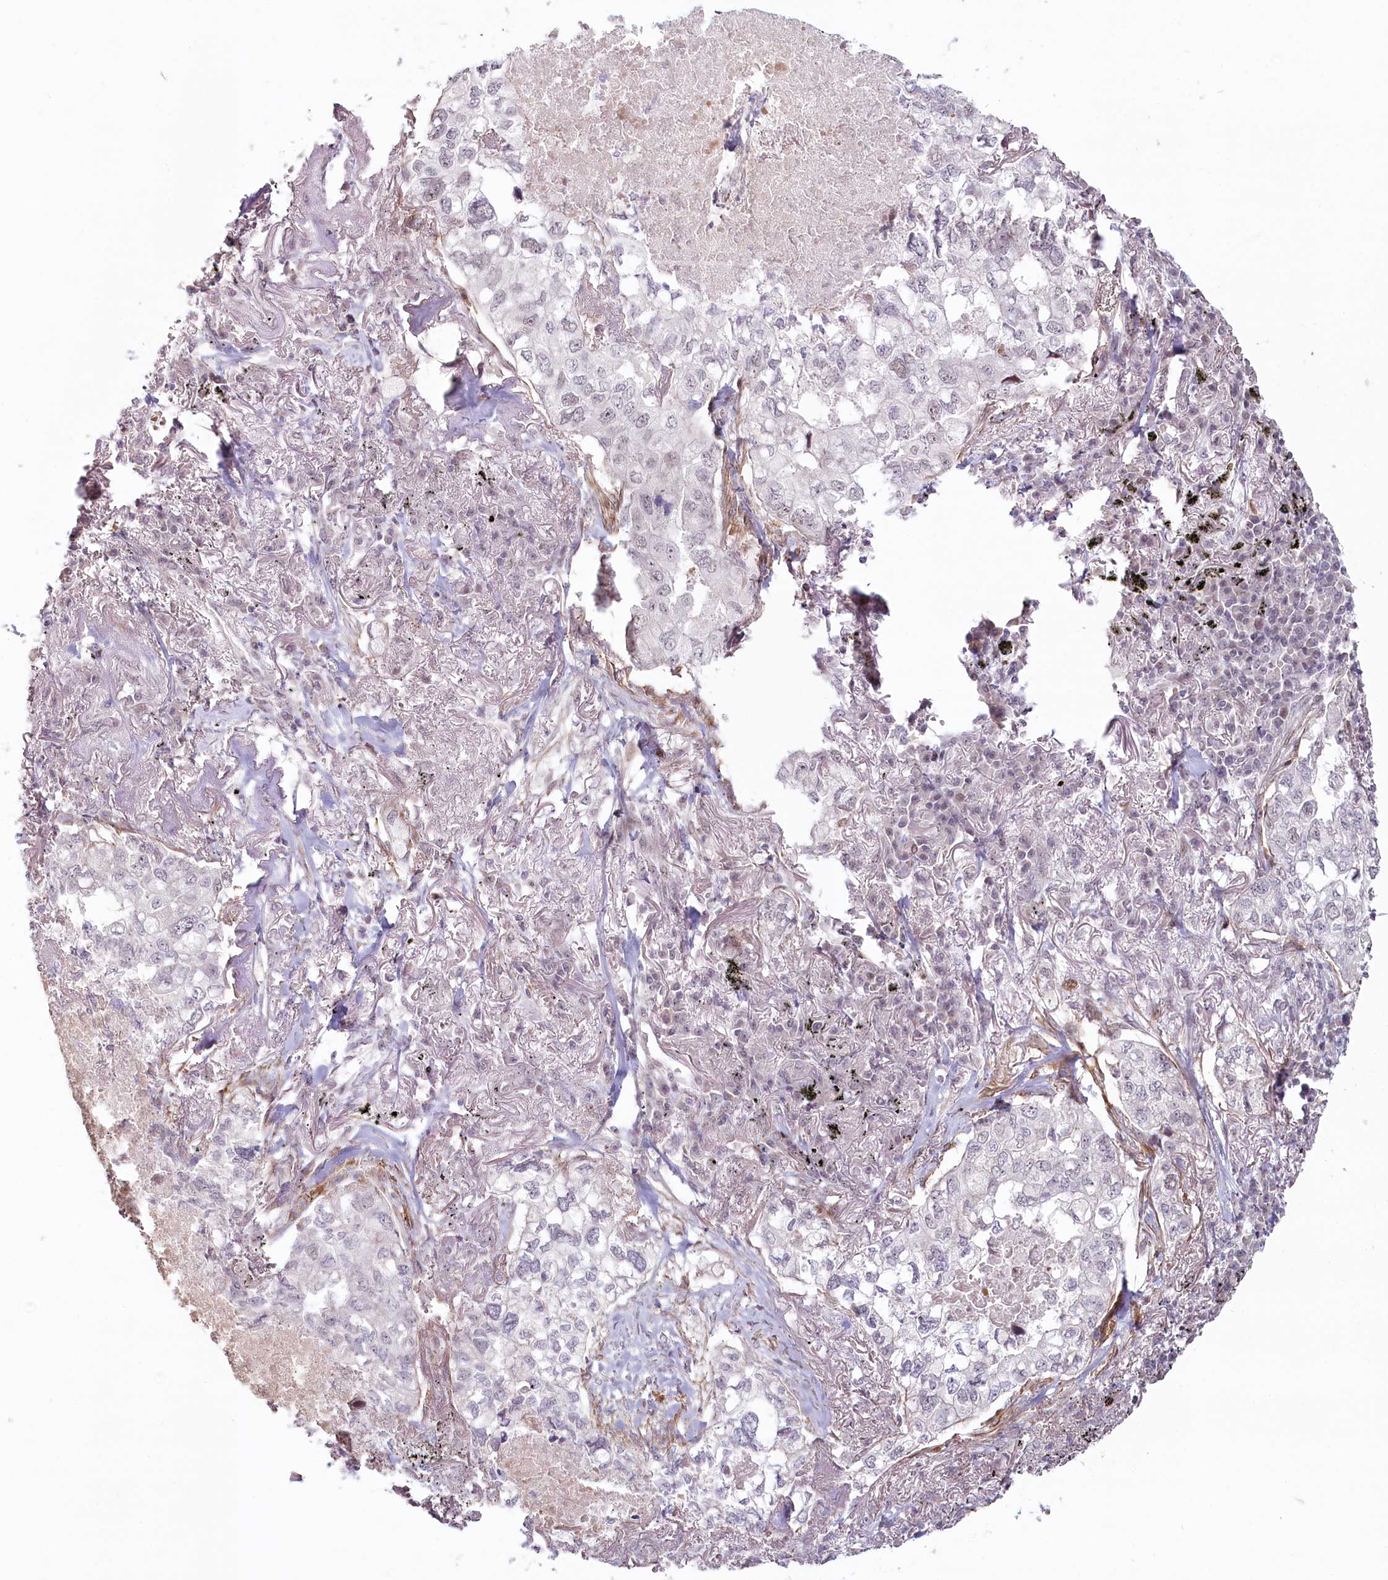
{"staining": {"intensity": "negative", "quantity": "none", "location": "none"}, "tissue": "lung cancer", "cell_type": "Tumor cells", "image_type": "cancer", "snomed": [{"axis": "morphology", "description": "Adenocarcinoma, NOS"}, {"axis": "topography", "description": "Lung"}], "caption": "Immunohistochemistry (IHC) of human adenocarcinoma (lung) reveals no positivity in tumor cells. The staining is performed using DAB brown chromogen with nuclei counter-stained in using hematoxylin.", "gene": "FAM204A", "patient": {"sex": "male", "age": 65}}